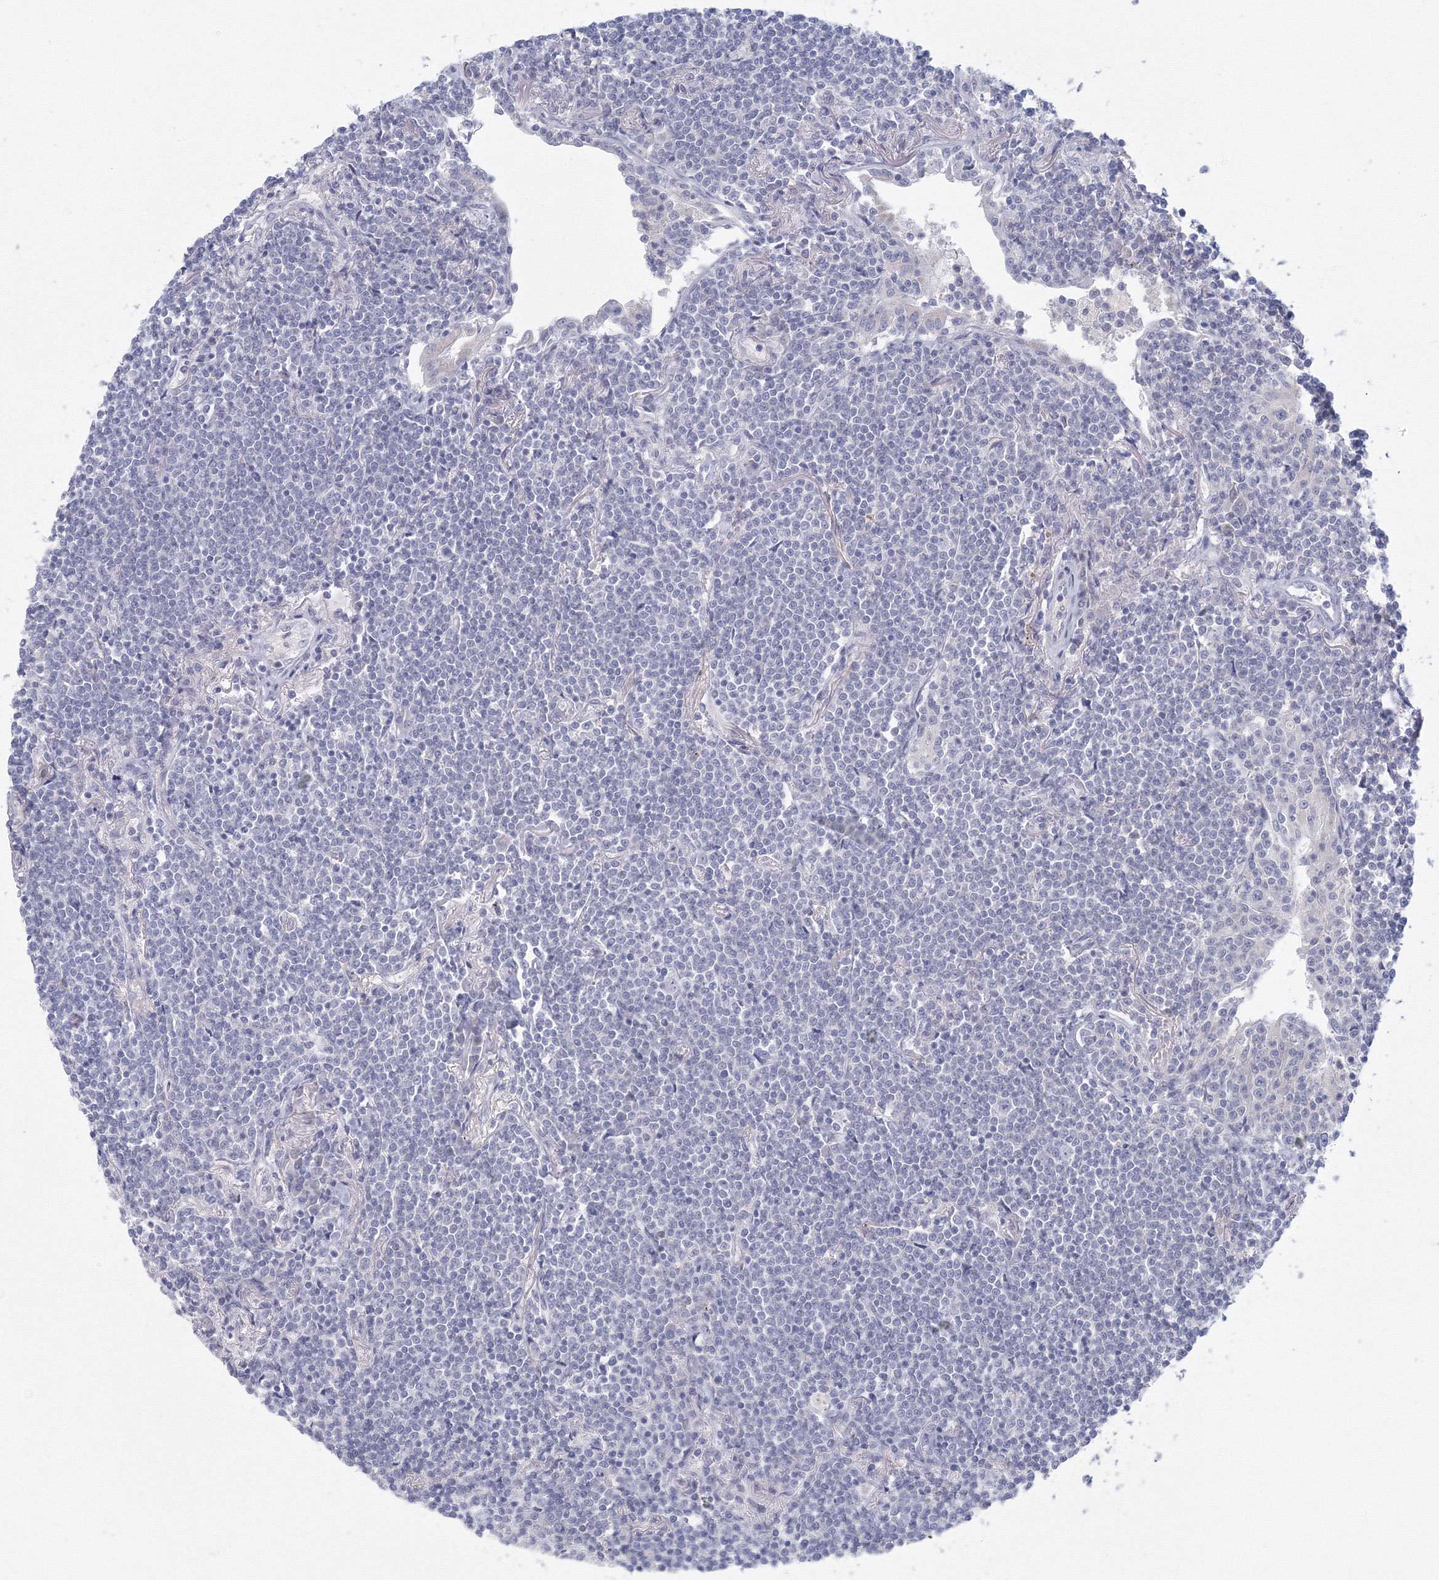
{"staining": {"intensity": "negative", "quantity": "none", "location": "none"}, "tissue": "lymphoma", "cell_type": "Tumor cells", "image_type": "cancer", "snomed": [{"axis": "morphology", "description": "Malignant lymphoma, non-Hodgkin's type, Low grade"}, {"axis": "topography", "description": "Lung"}], "caption": "An immunohistochemistry (IHC) histopathology image of malignant lymphoma, non-Hodgkin's type (low-grade) is shown. There is no staining in tumor cells of malignant lymphoma, non-Hodgkin's type (low-grade).", "gene": "TACC2", "patient": {"sex": "female", "age": 71}}